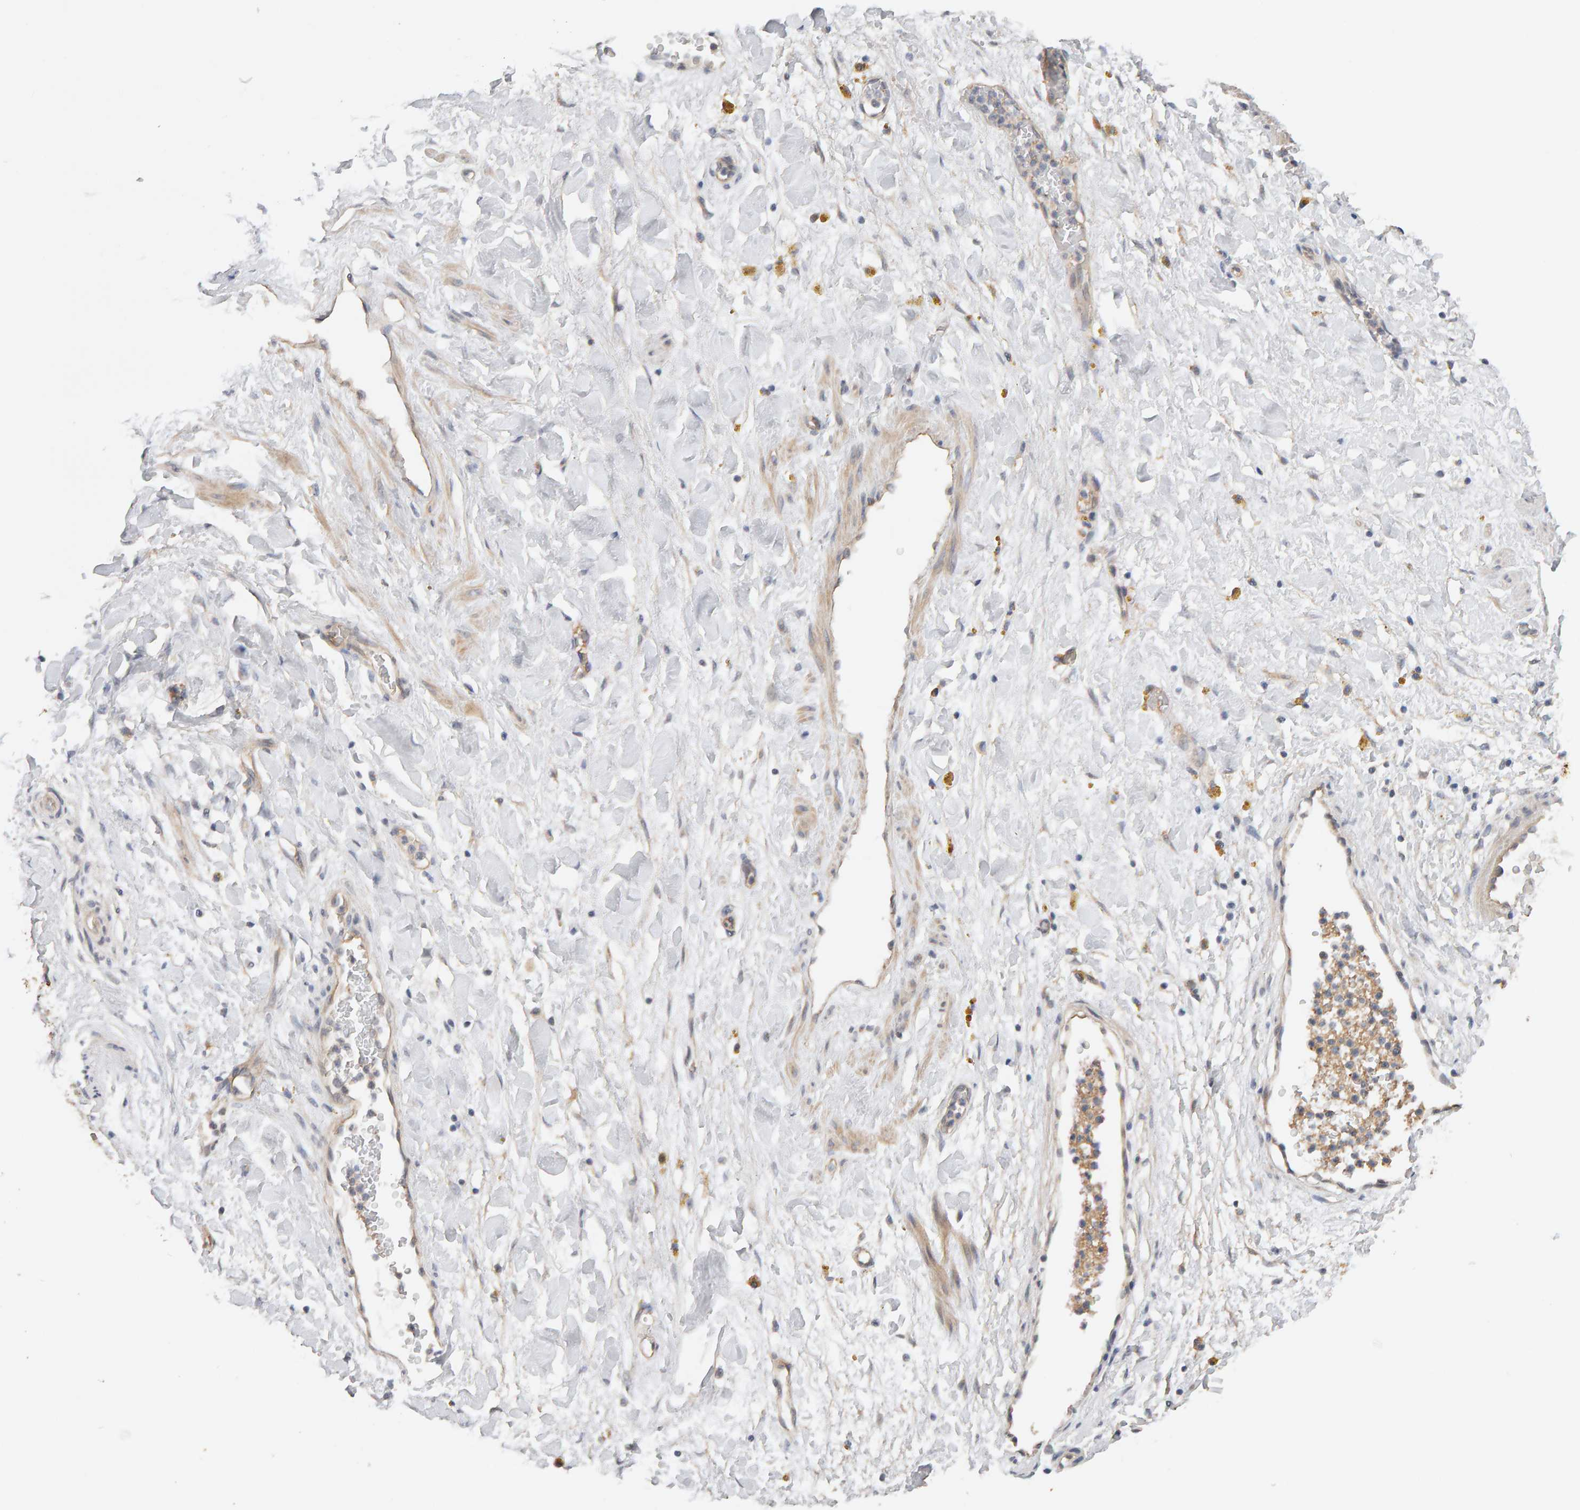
{"staining": {"intensity": "weak", "quantity": "25%-75%", "location": "cytoplasmic/membranous"}, "tissue": "adipose tissue", "cell_type": "Adipocytes", "image_type": "normal", "snomed": [{"axis": "morphology", "description": "Normal tissue, NOS"}, {"axis": "topography", "description": "Kidney"}, {"axis": "topography", "description": "Peripheral nerve tissue"}], "caption": "Immunohistochemical staining of normal adipose tissue demonstrates low levels of weak cytoplasmic/membranous staining in about 25%-75% of adipocytes.", "gene": "PPP1R16A", "patient": {"sex": "male", "age": 7}}